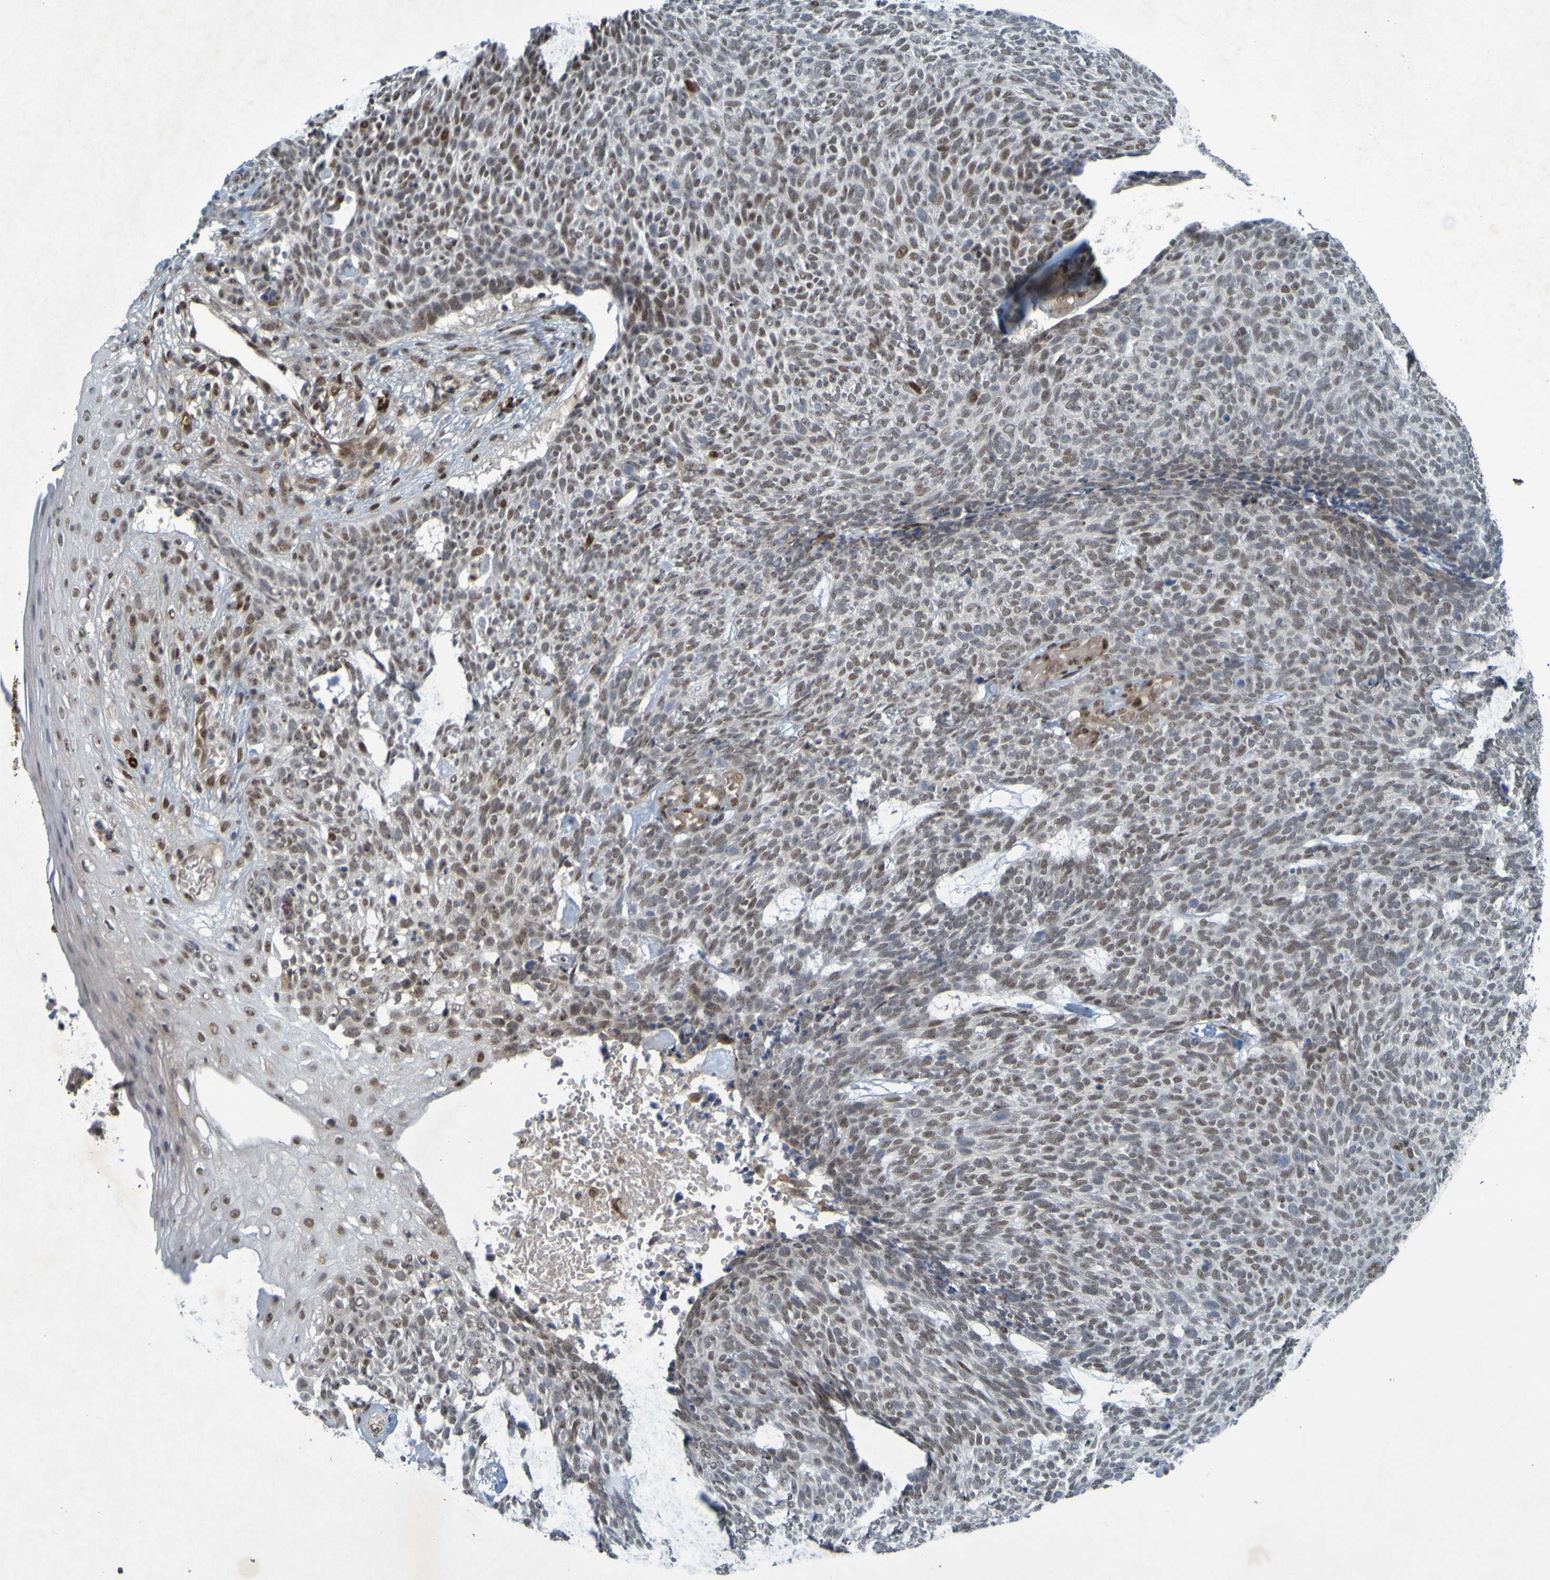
{"staining": {"intensity": "moderate", "quantity": ">75%", "location": "nuclear"}, "tissue": "skin cancer", "cell_type": "Tumor cells", "image_type": "cancer", "snomed": [{"axis": "morphology", "description": "Basal cell carcinoma"}, {"axis": "topography", "description": "Skin"}], "caption": "High-power microscopy captured an immunohistochemistry (IHC) histopathology image of skin cancer, revealing moderate nuclear staining in about >75% of tumor cells.", "gene": "MCPH1", "patient": {"sex": "female", "age": 84}}